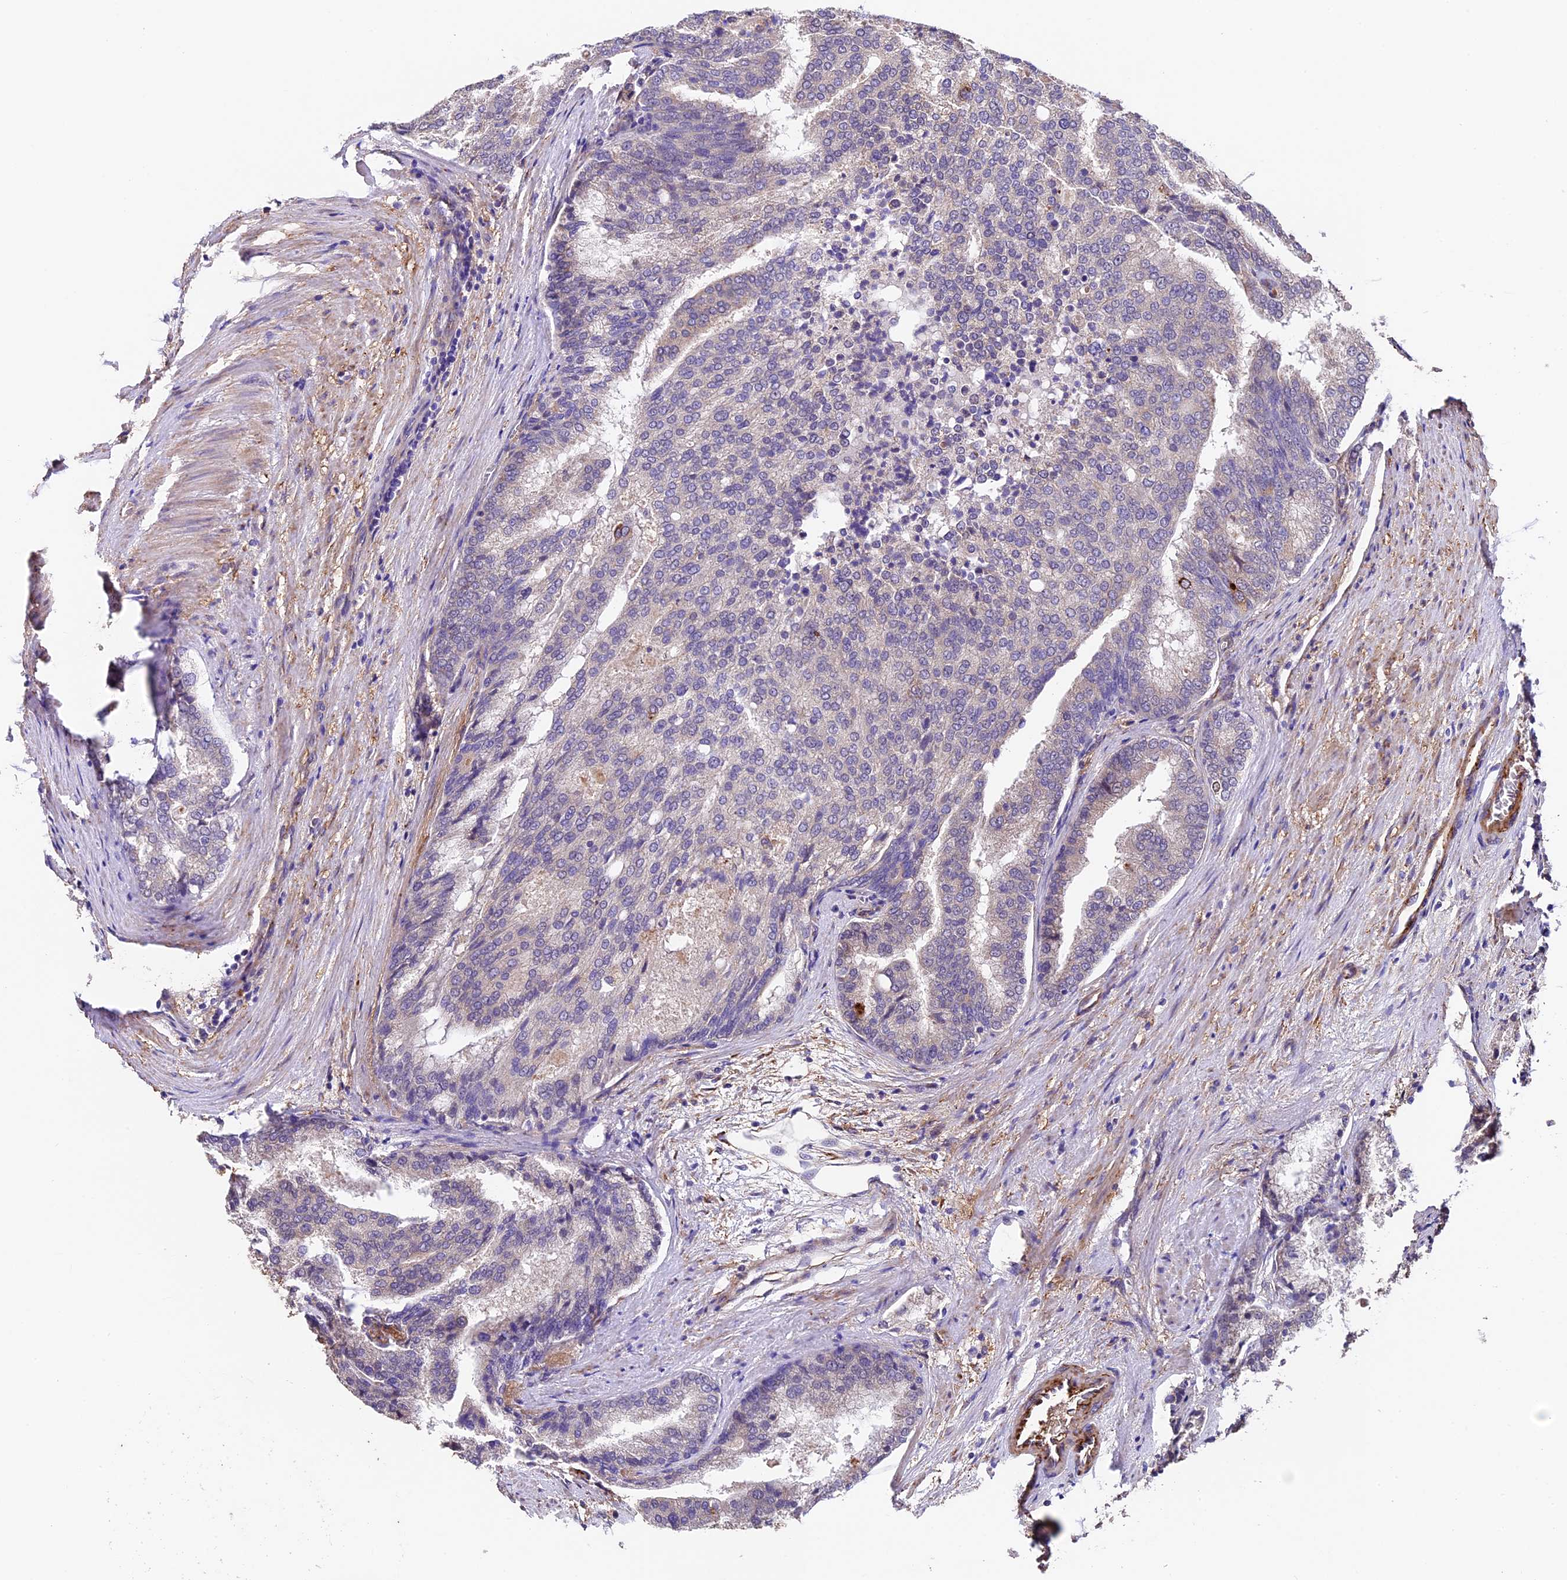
{"staining": {"intensity": "negative", "quantity": "none", "location": "none"}, "tissue": "prostate cancer", "cell_type": "Tumor cells", "image_type": "cancer", "snomed": [{"axis": "morphology", "description": "Adenocarcinoma, High grade"}, {"axis": "topography", "description": "Prostate"}], "caption": "This is an IHC histopathology image of human prostate high-grade adenocarcinoma. There is no positivity in tumor cells.", "gene": "LSM7", "patient": {"sex": "male", "age": 50}}